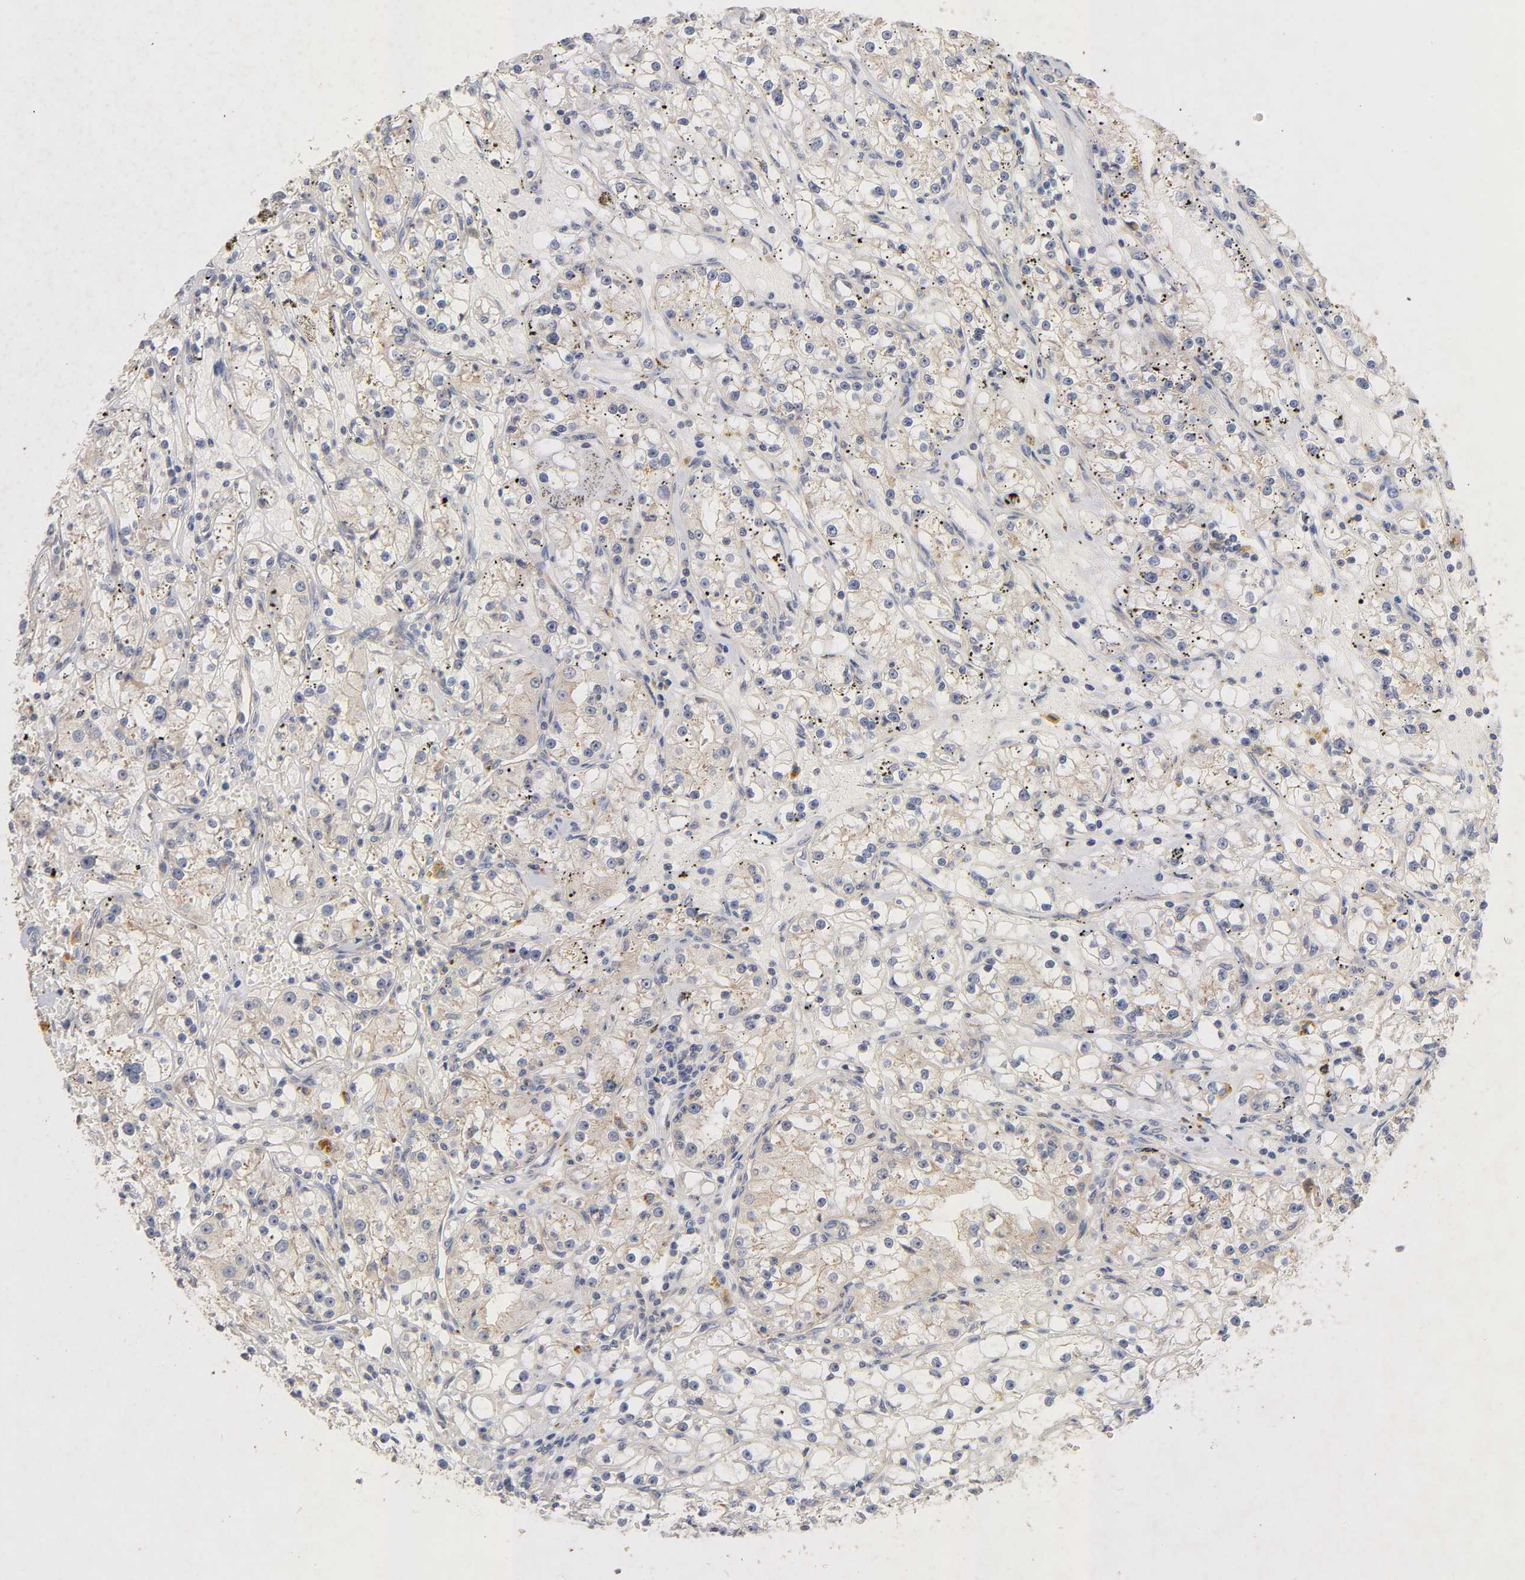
{"staining": {"intensity": "weak", "quantity": "25%-75%", "location": "cytoplasmic/membranous"}, "tissue": "renal cancer", "cell_type": "Tumor cells", "image_type": "cancer", "snomed": [{"axis": "morphology", "description": "Adenocarcinoma, NOS"}, {"axis": "topography", "description": "Kidney"}], "caption": "Renal adenocarcinoma was stained to show a protein in brown. There is low levels of weak cytoplasmic/membranous positivity in about 25%-75% of tumor cells.", "gene": "PDZD11", "patient": {"sex": "male", "age": 56}}